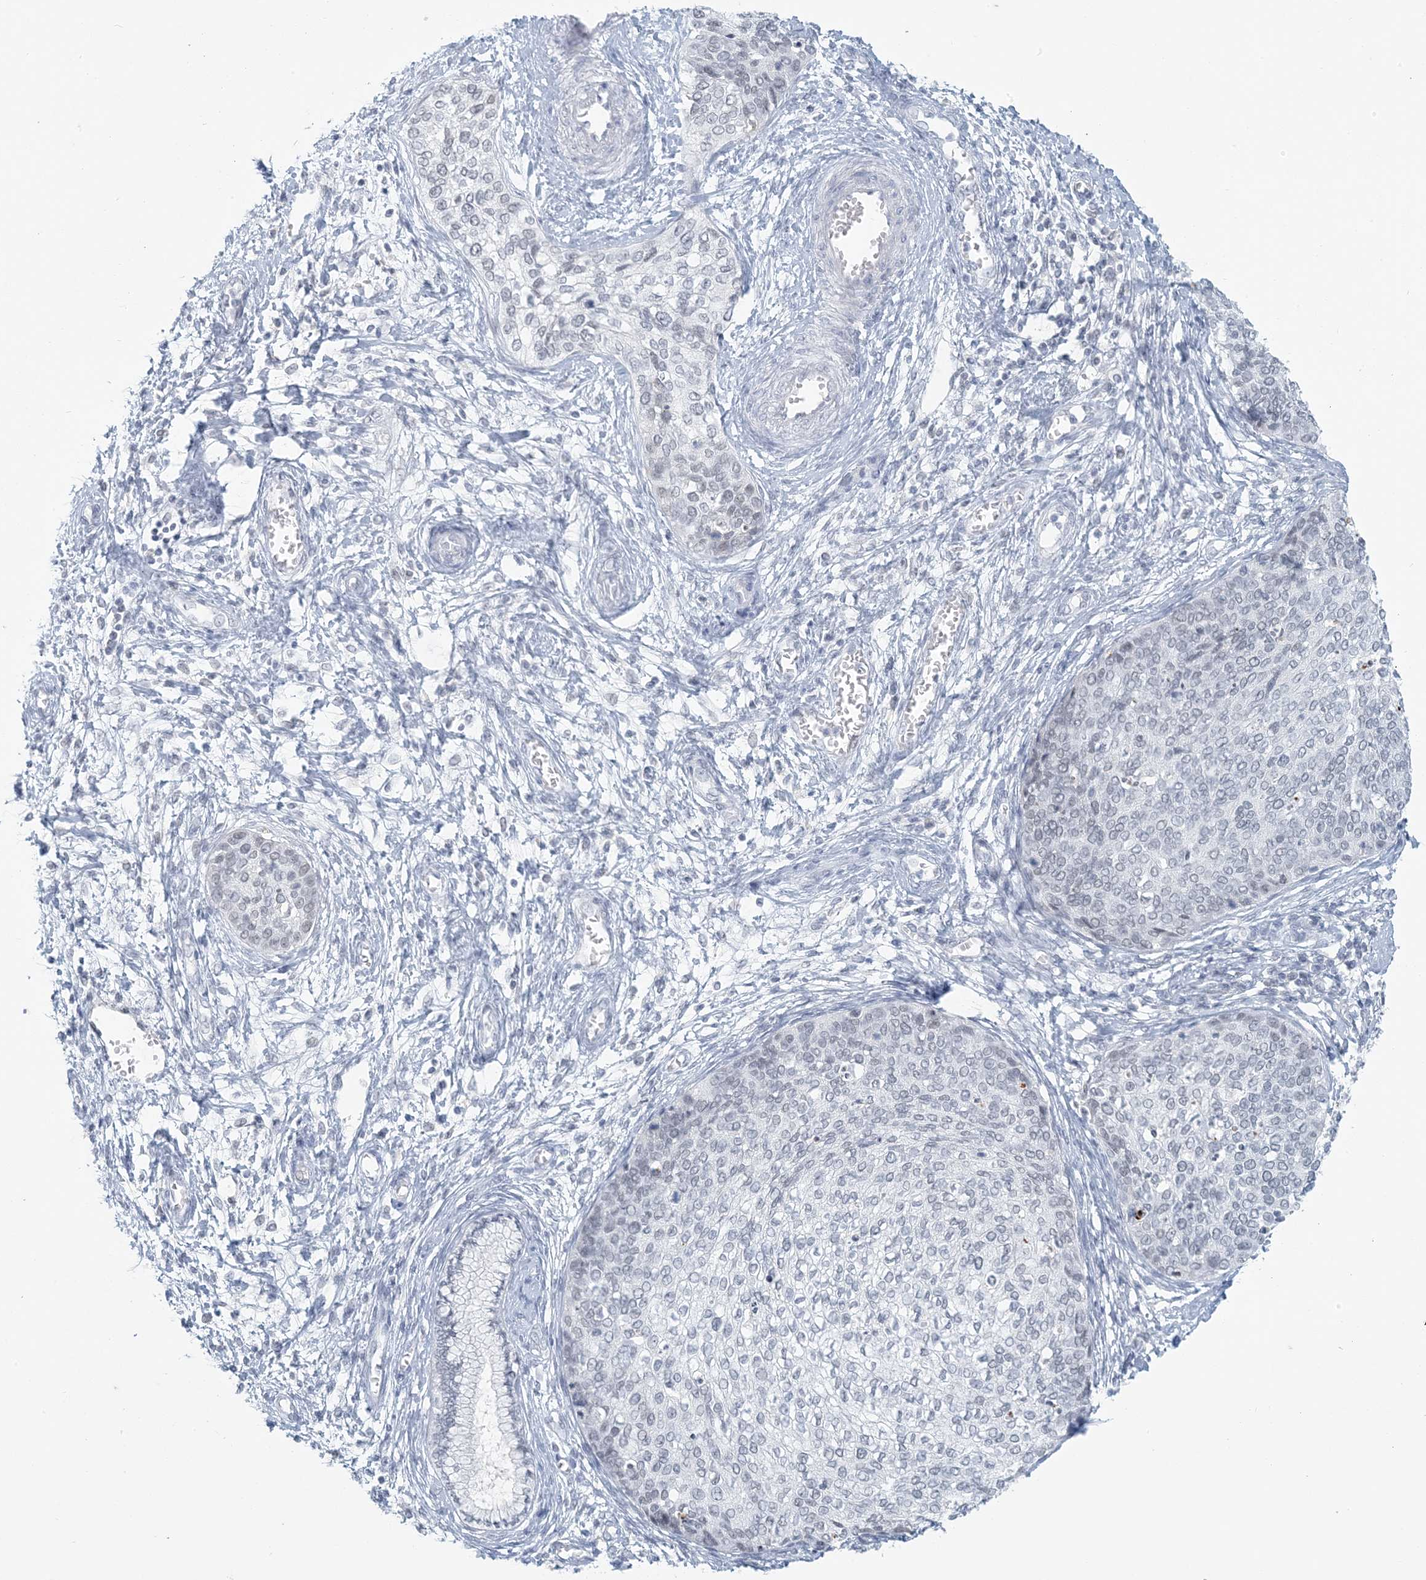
{"staining": {"intensity": "negative", "quantity": "none", "location": "none"}, "tissue": "cervical cancer", "cell_type": "Tumor cells", "image_type": "cancer", "snomed": [{"axis": "morphology", "description": "Squamous cell carcinoma, NOS"}, {"axis": "topography", "description": "Cervix"}], "caption": "This is an immunohistochemistry photomicrograph of human cervical squamous cell carcinoma. There is no expression in tumor cells.", "gene": "SCML1", "patient": {"sex": "female", "age": 37}}